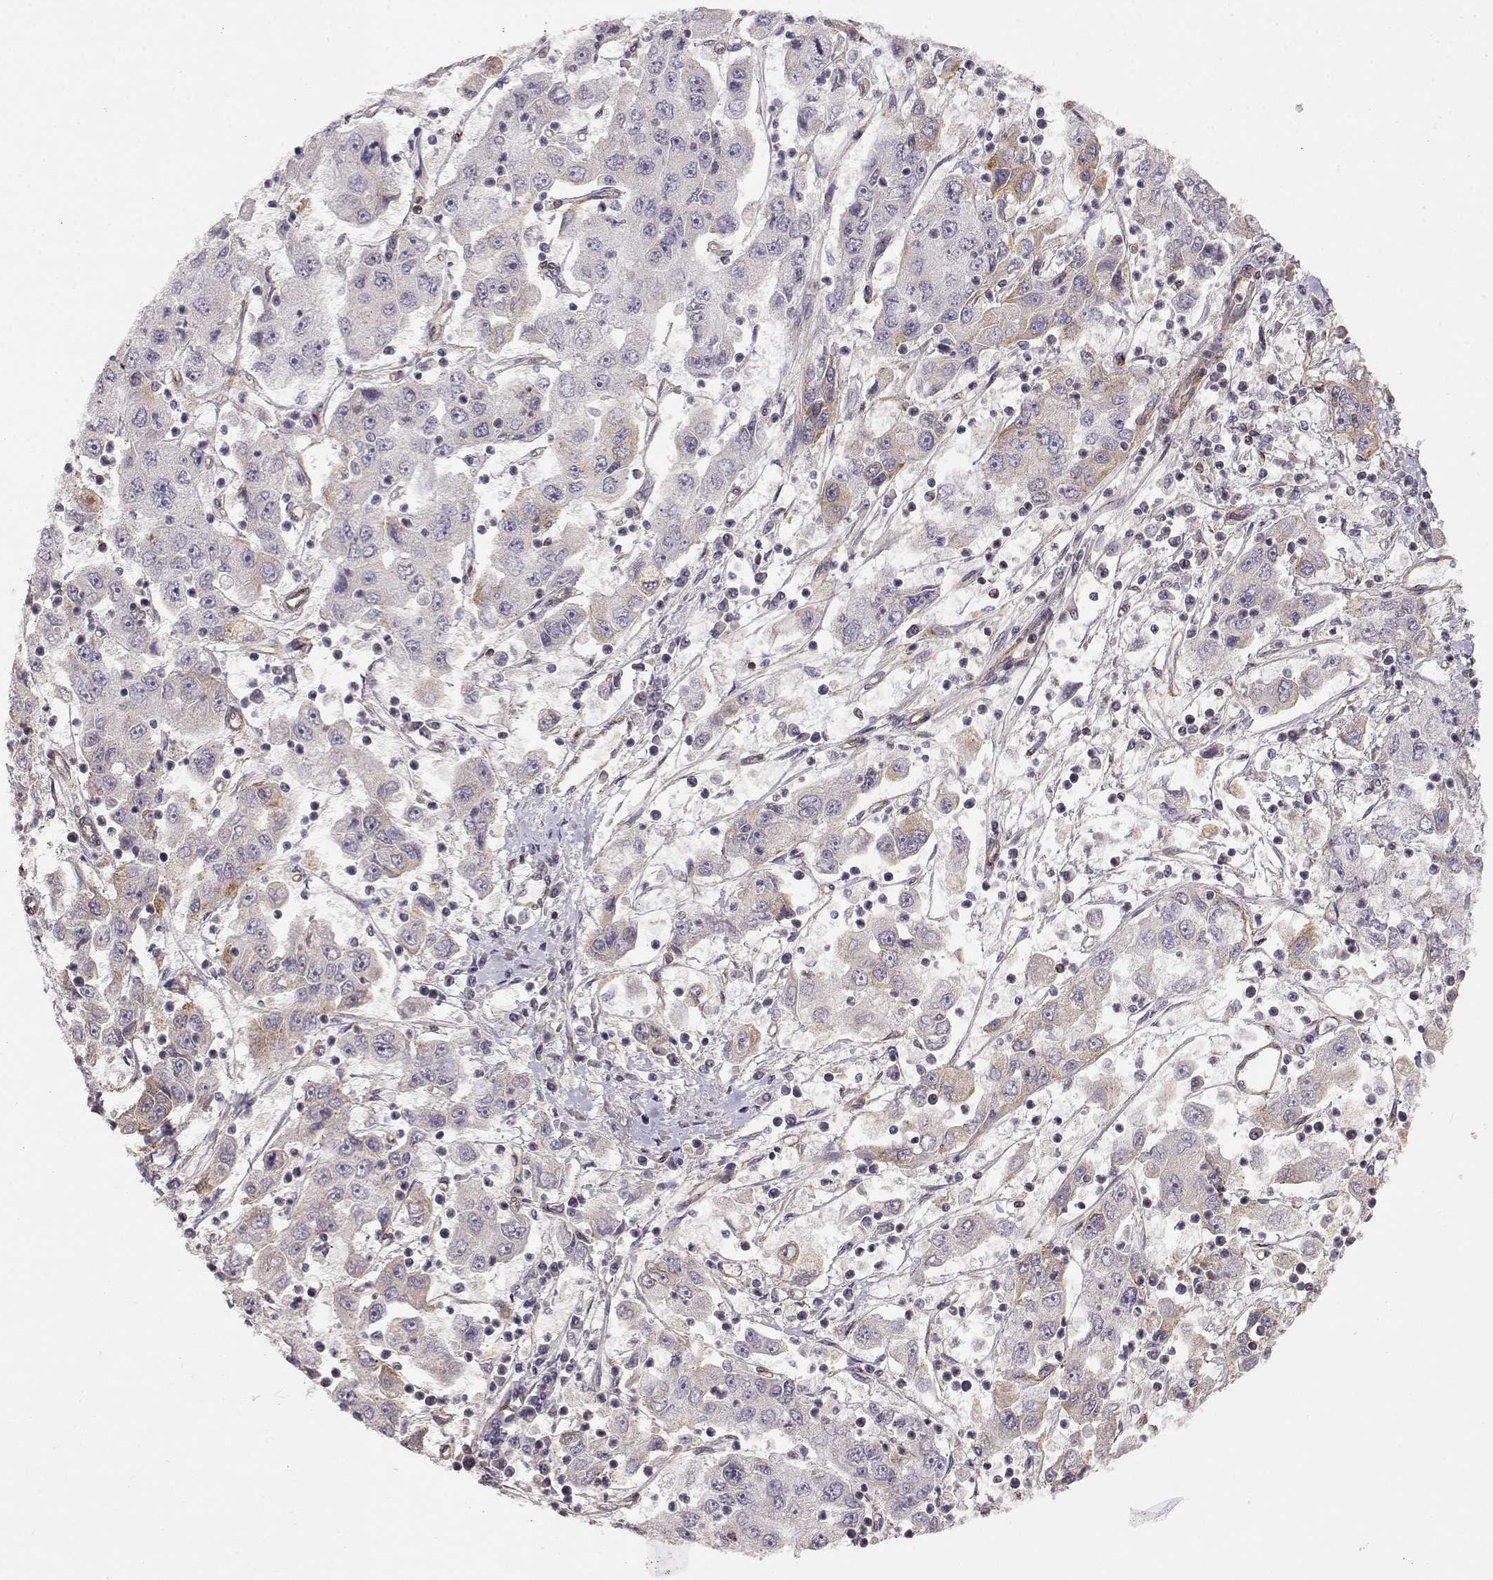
{"staining": {"intensity": "weak", "quantity": "<25%", "location": "cytoplasmic/membranous"}, "tissue": "cervical cancer", "cell_type": "Tumor cells", "image_type": "cancer", "snomed": [{"axis": "morphology", "description": "Squamous cell carcinoma, NOS"}, {"axis": "topography", "description": "Cervix"}], "caption": "This is a photomicrograph of immunohistochemistry staining of cervical cancer (squamous cell carcinoma), which shows no expression in tumor cells.", "gene": "IFITM1", "patient": {"sex": "female", "age": 36}}